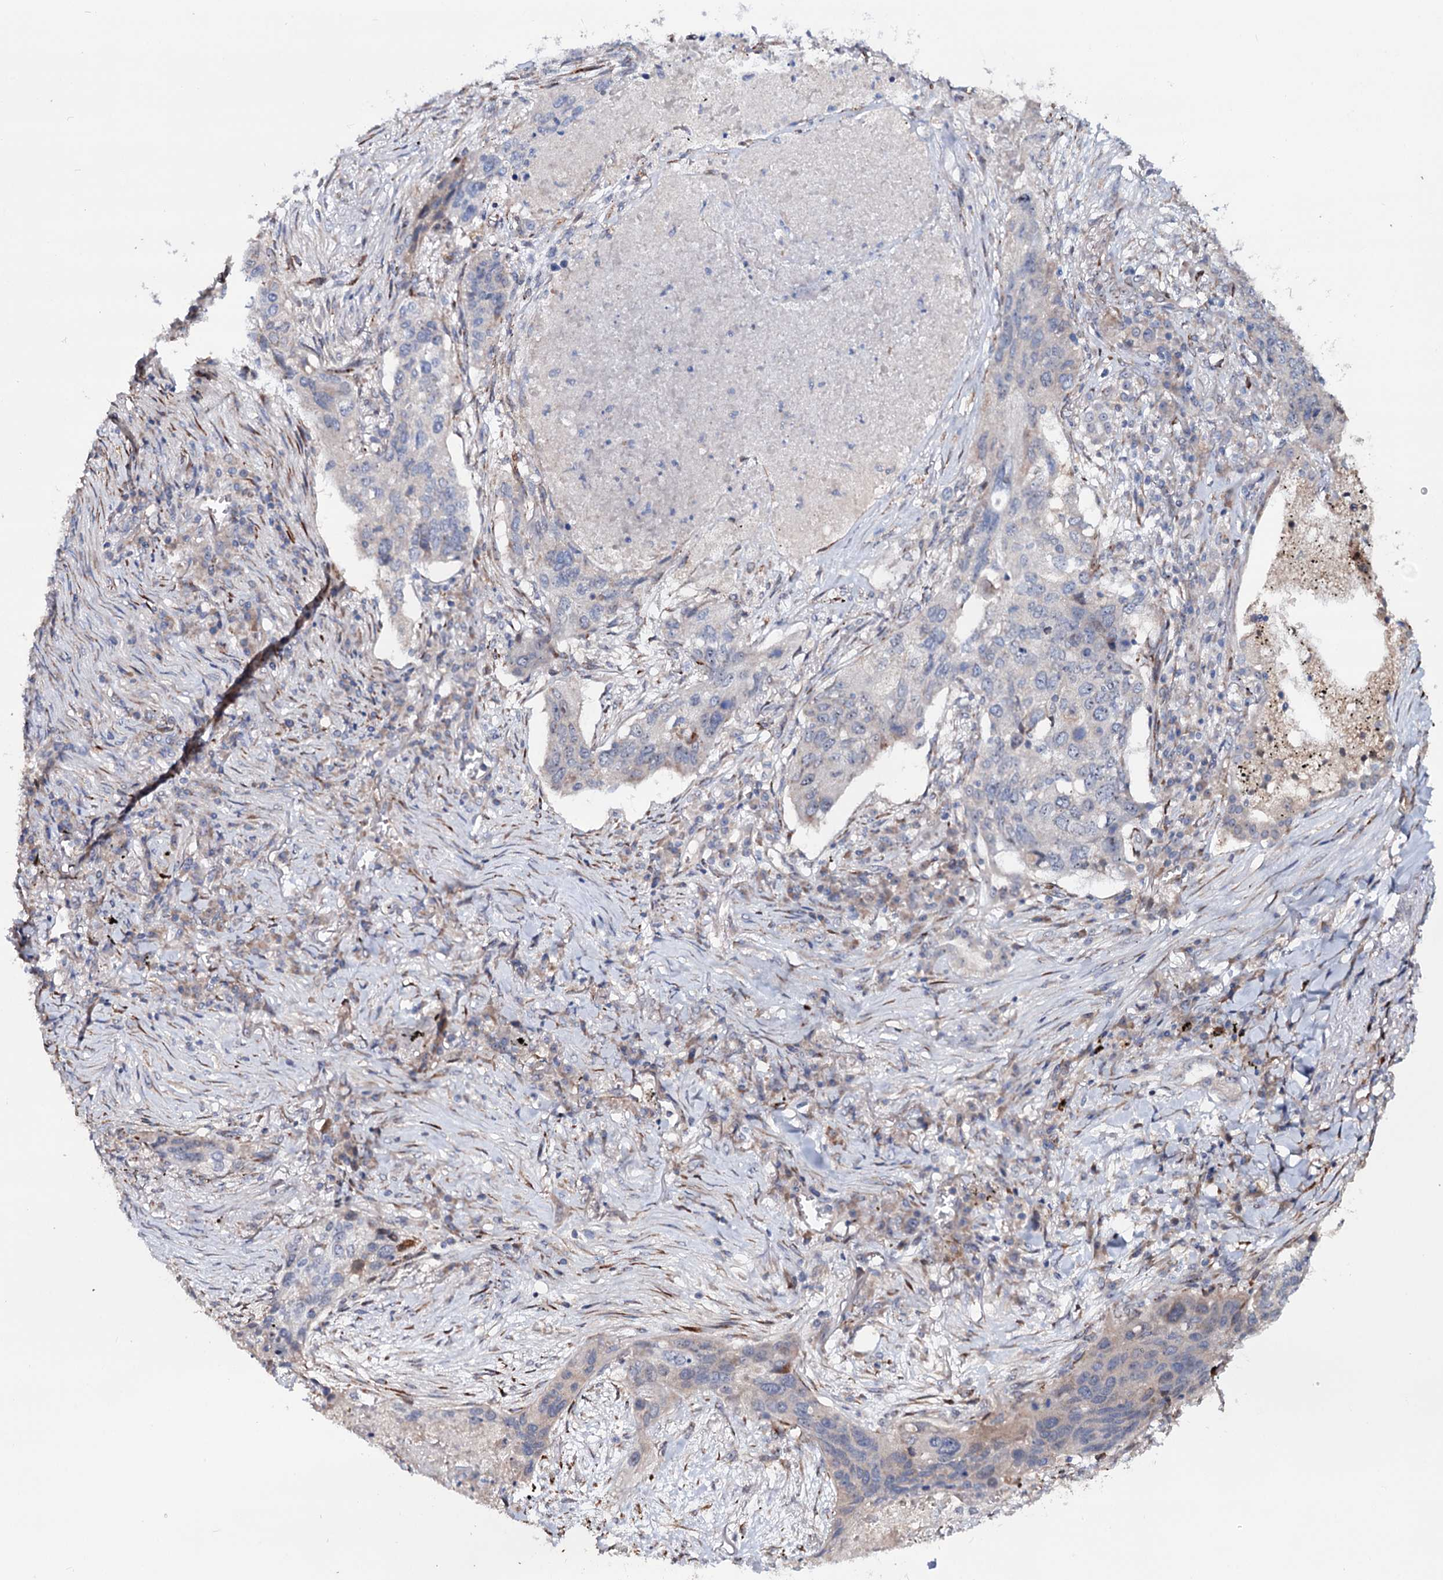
{"staining": {"intensity": "weak", "quantity": "<25%", "location": "cytoplasmic/membranous"}, "tissue": "lung cancer", "cell_type": "Tumor cells", "image_type": "cancer", "snomed": [{"axis": "morphology", "description": "Squamous cell carcinoma, NOS"}, {"axis": "topography", "description": "Lung"}], "caption": "High magnification brightfield microscopy of lung cancer (squamous cell carcinoma) stained with DAB (3,3'-diaminobenzidine) (brown) and counterstained with hematoxylin (blue): tumor cells show no significant expression.", "gene": "PTDSS2", "patient": {"sex": "female", "age": 63}}